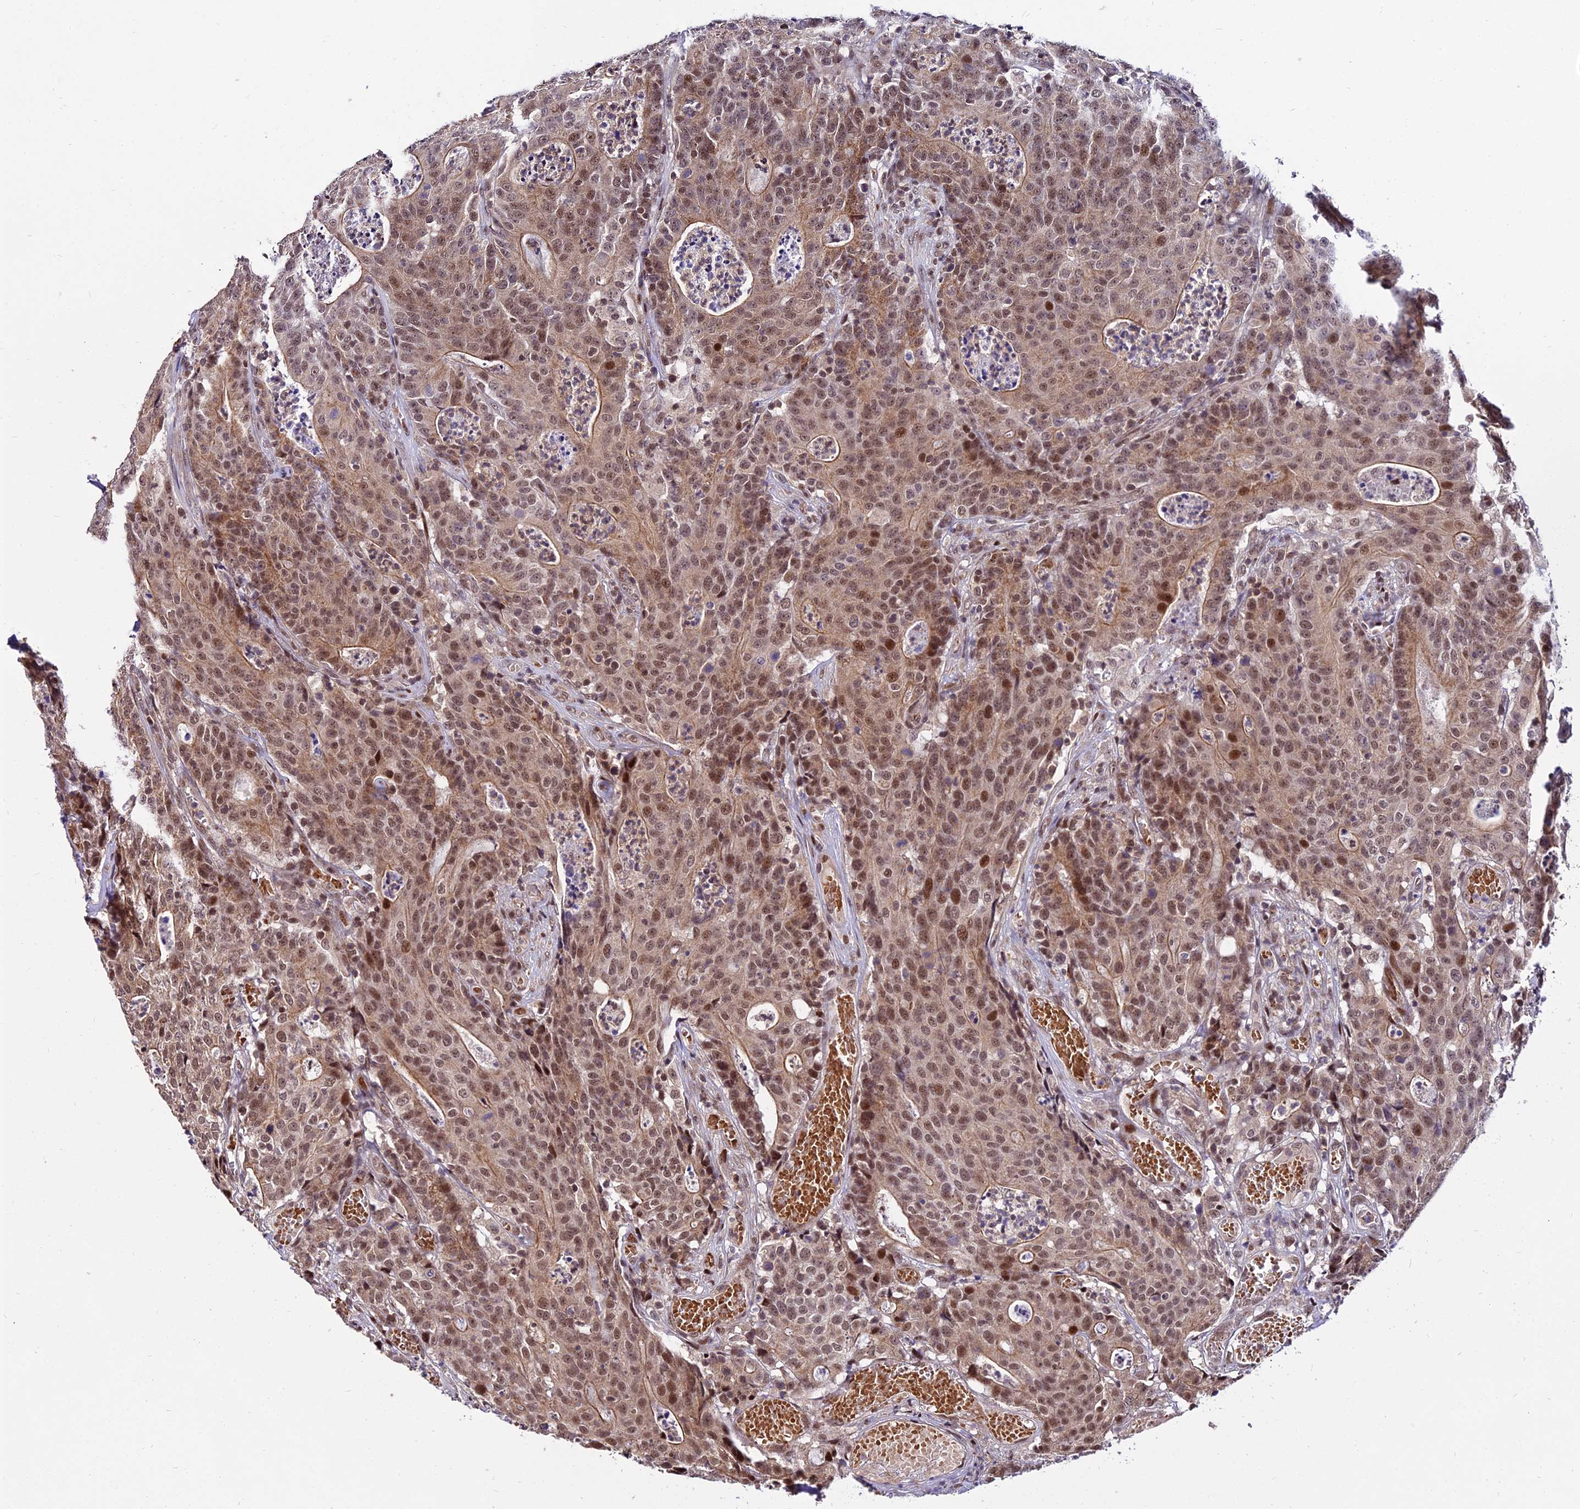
{"staining": {"intensity": "moderate", "quantity": ">75%", "location": "cytoplasmic/membranous,nuclear"}, "tissue": "colorectal cancer", "cell_type": "Tumor cells", "image_type": "cancer", "snomed": [{"axis": "morphology", "description": "Adenocarcinoma, NOS"}, {"axis": "topography", "description": "Colon"}], "caption": "Moderate cytoplasmic/membranous and nuclear expression for a protein is identified in about >75% of tumor cells of adenocarcinoma (colorectal) using immunohistochemistry (IHC).", "gene": "CIB3", "patient": {"sex": "male", "age": 83}}